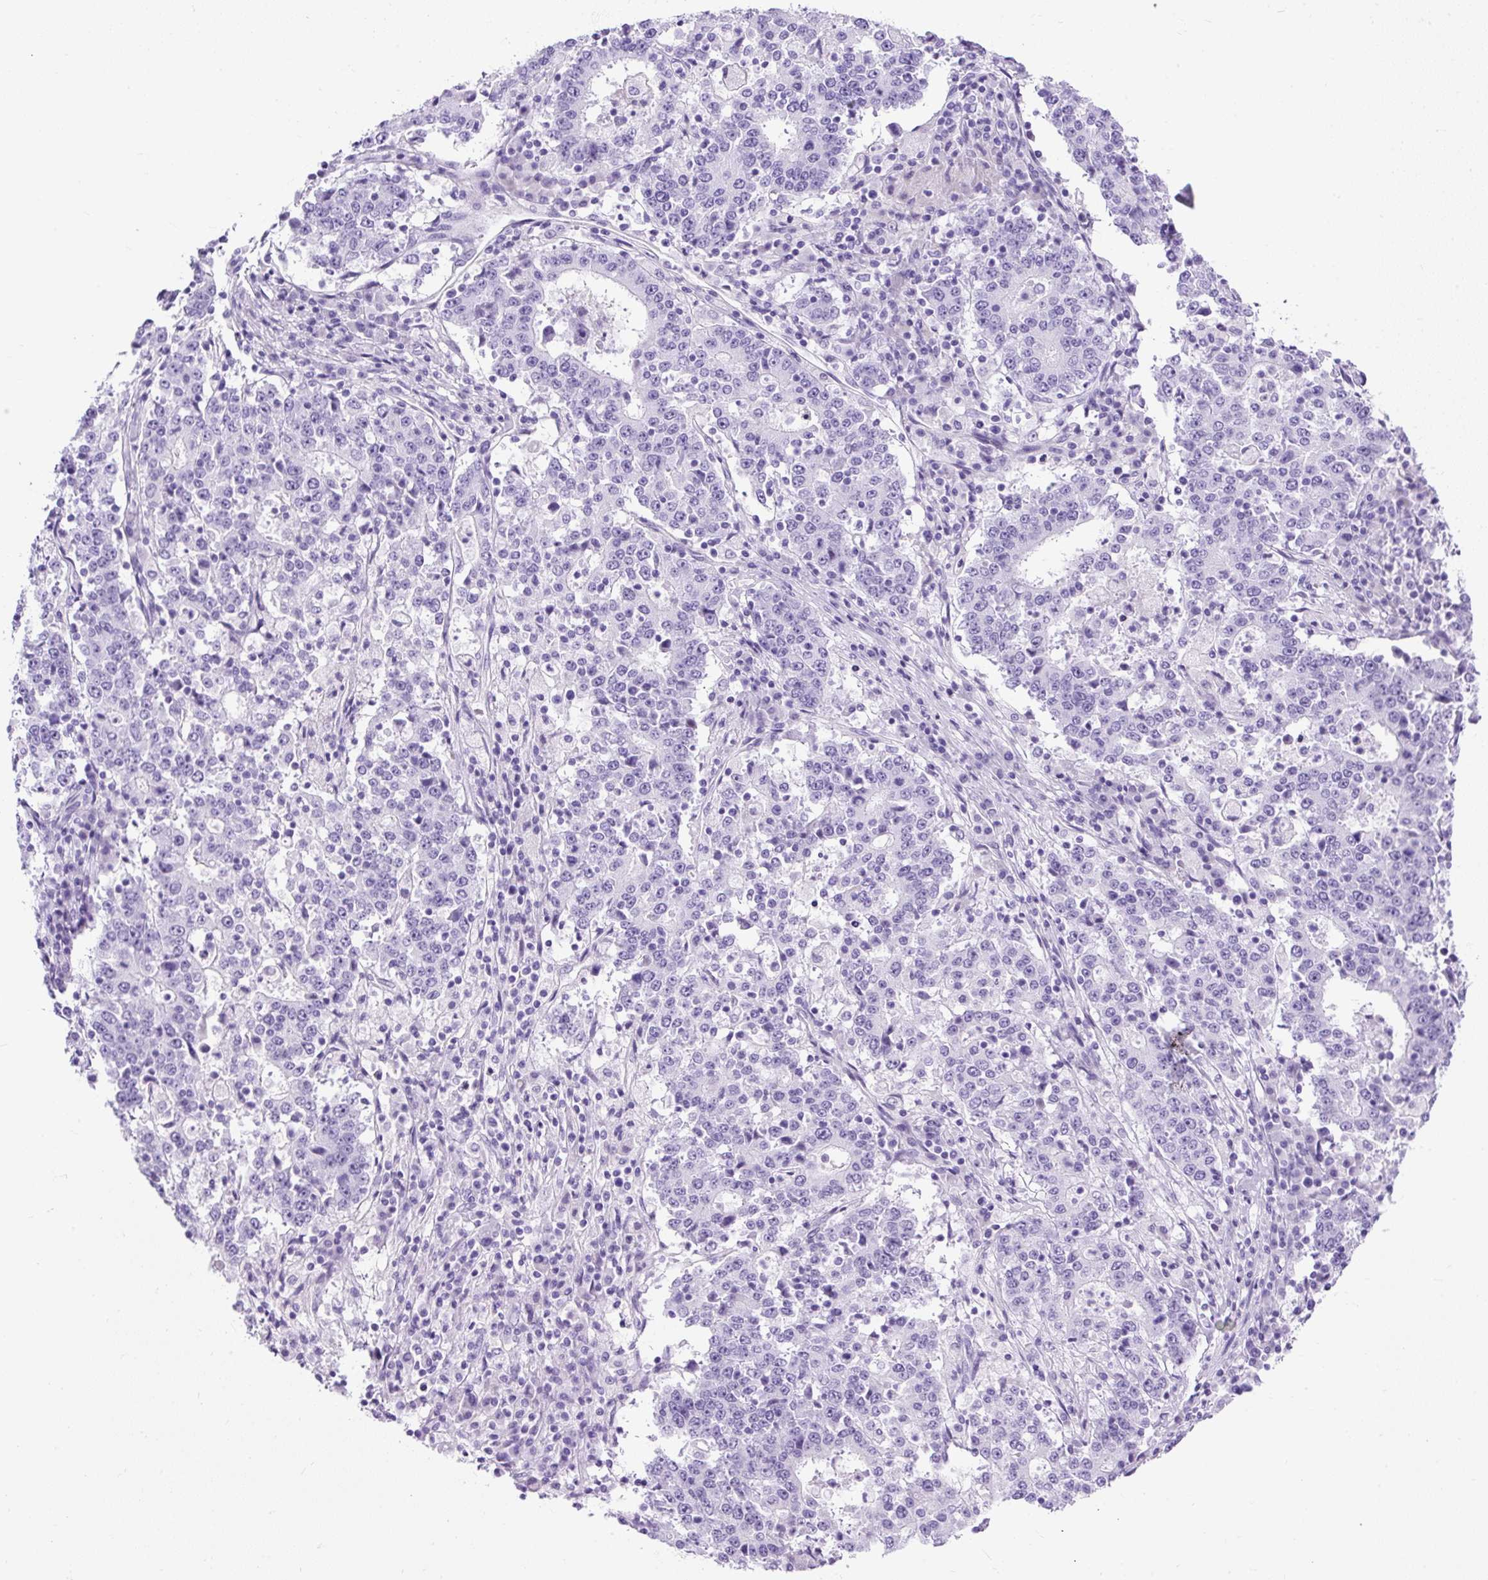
{"staining": {"intensity": "negative", "quantity": "none", "location": "none"}, "tissue": "stomach cancer", "cell_type": "Tumor cells", "image_type": "cancer", "snomed": [{"axis": "morphology", "description": "Adenocarcinoma, NOS"}, {"axis": "topography", "description": "Stomach"}], "caption": "The micrograph displays no significant positivity in tumor cells of adenocarcinoma (stomach).", "gene": "UPP1", "patient": {"sex": "male", "age": 59}}